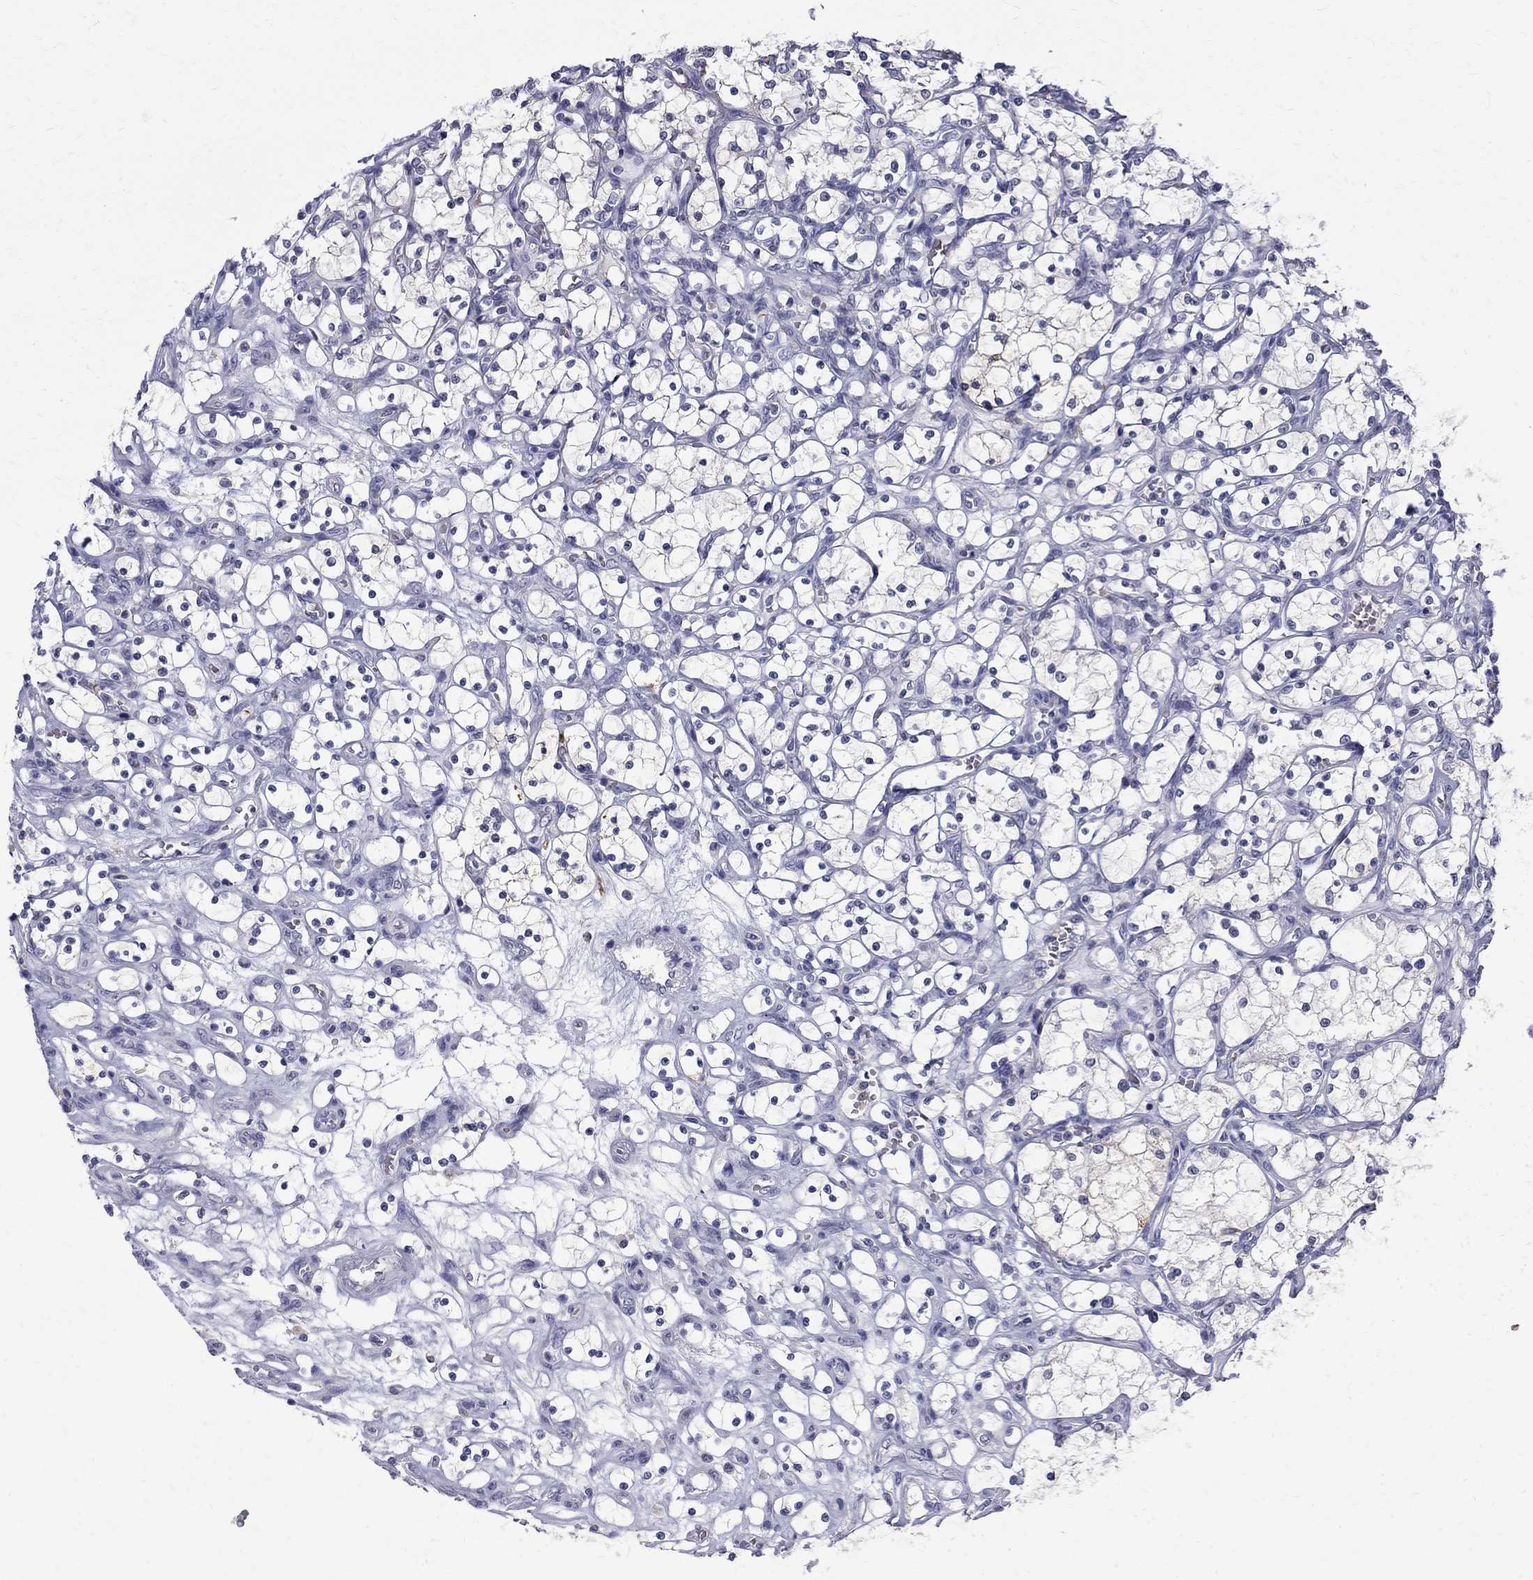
{"staining": {"intensity": "negative", "quantity": "none", "location": "none"}, "tissue": "renal cancer", "cell_type": "Tumor cells", "image_type": "cancer", "snomed": [{"axis": "morphology", "description": "Adenocarcinoma, NOS"}, {"axis": "topography", "description": "Kidney"}], "caption": "DAB immunohistochemical staining of human adenocarcinoma (renal) displays no significant positivity in tumor cells.", "gene": "AGER", "patient": {"sex": "female", "age": 69}}